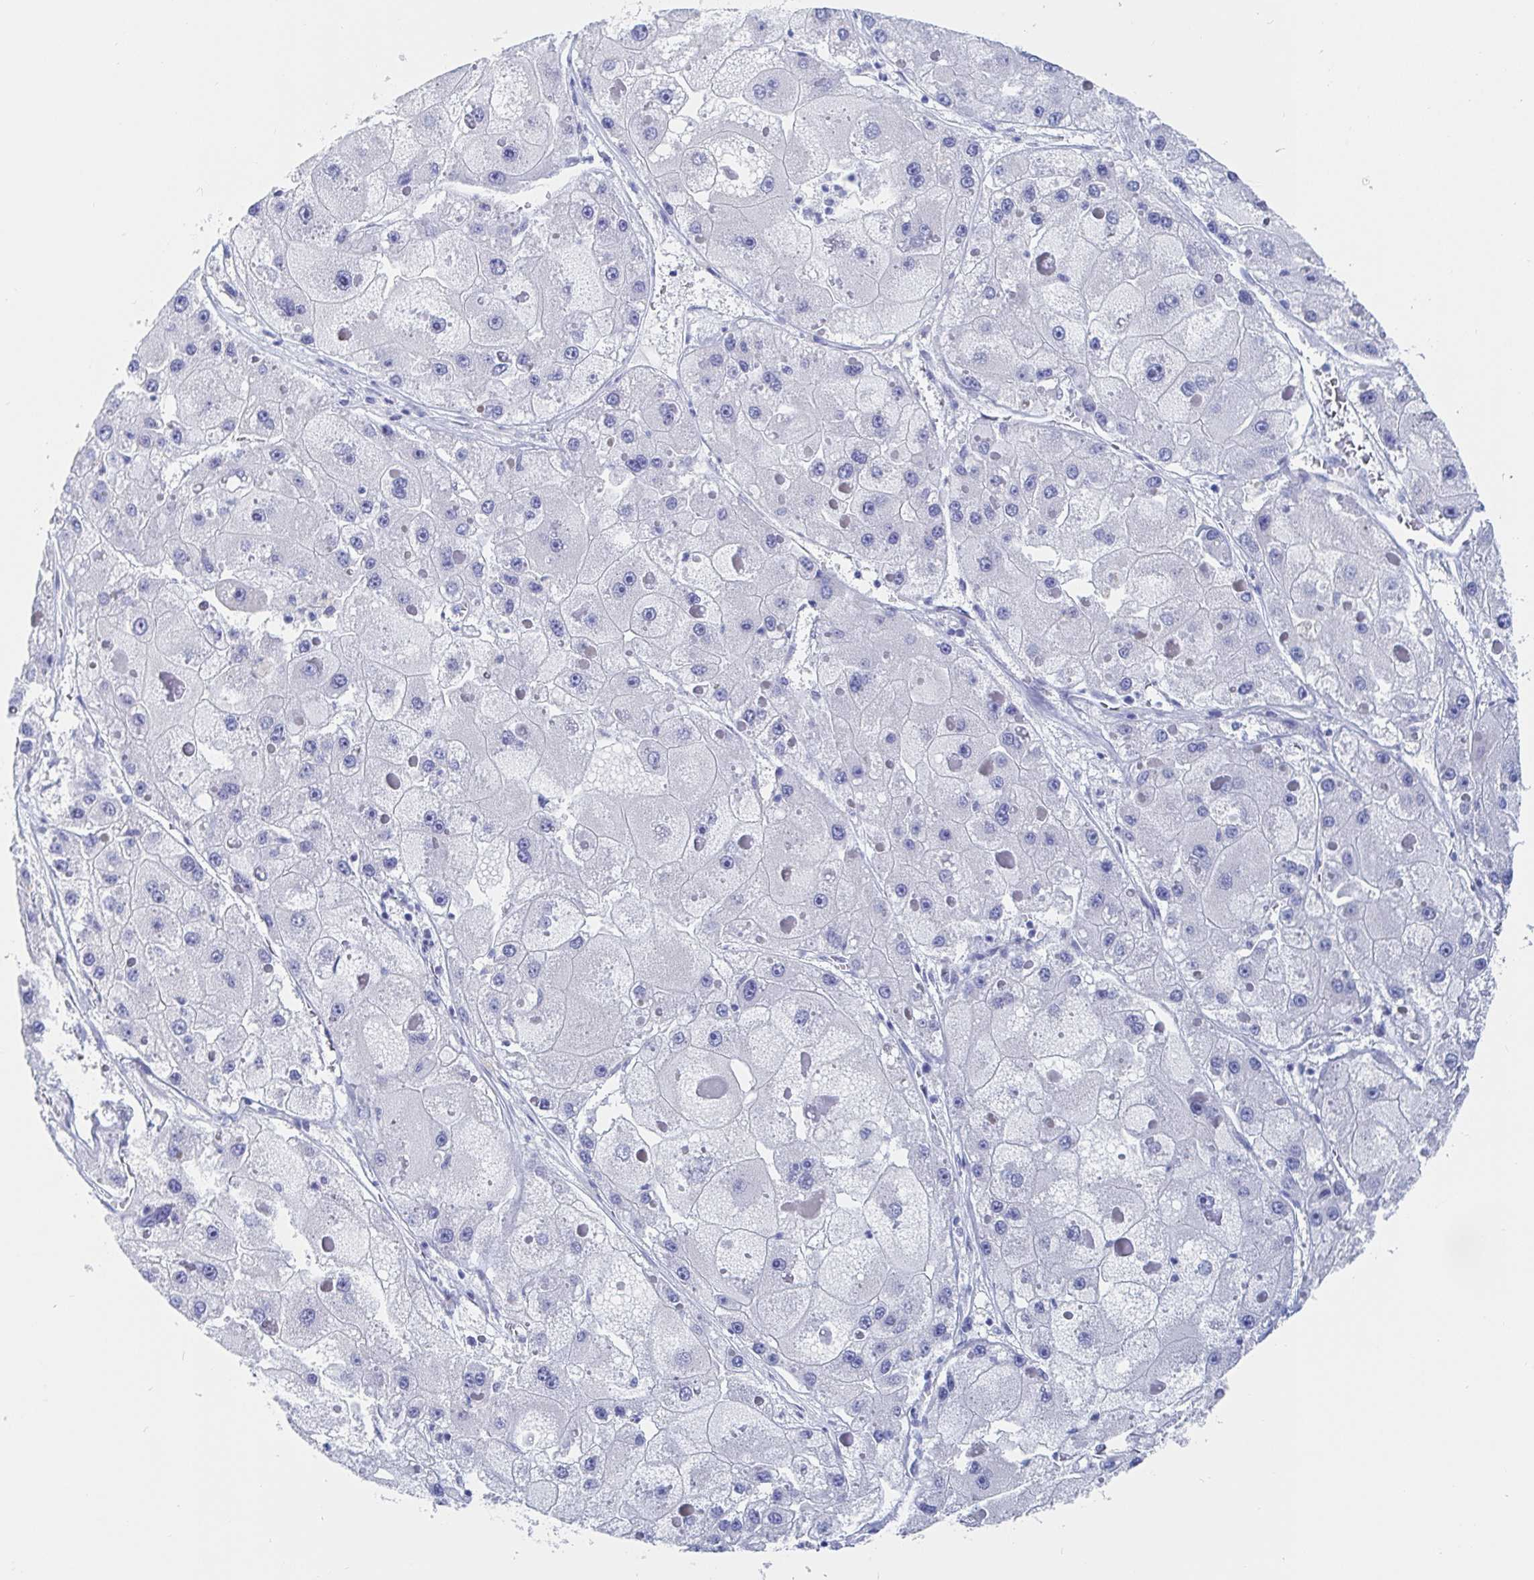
{"staining": {"intensity": "negative", "quantity": "none", "location": "none"}, "tissue": "liver cancer", "cell_type": "Tumor cells", "image_type": "cancer", "snomed": [{"axis": "morphology", "description": "Carcinoma, Hepatocellular, NOS"}, {"axis": "topography", "description": "Liver"}], "caption": "Immunohistochemistry (IHC) histopathology image of neoplastic tissue: human liver cancer stained with DAB displays no significant protein staining in tumor cells. Brightfield microscopy of immunohistochemistry (IHC) stained with DAB (3,3'-diaminobenzidine) (brown) and hematoxylin (blue), captured at high magnification.", "gene": "PACSIN1", "patient": {"sex": "female", "age": 73}}